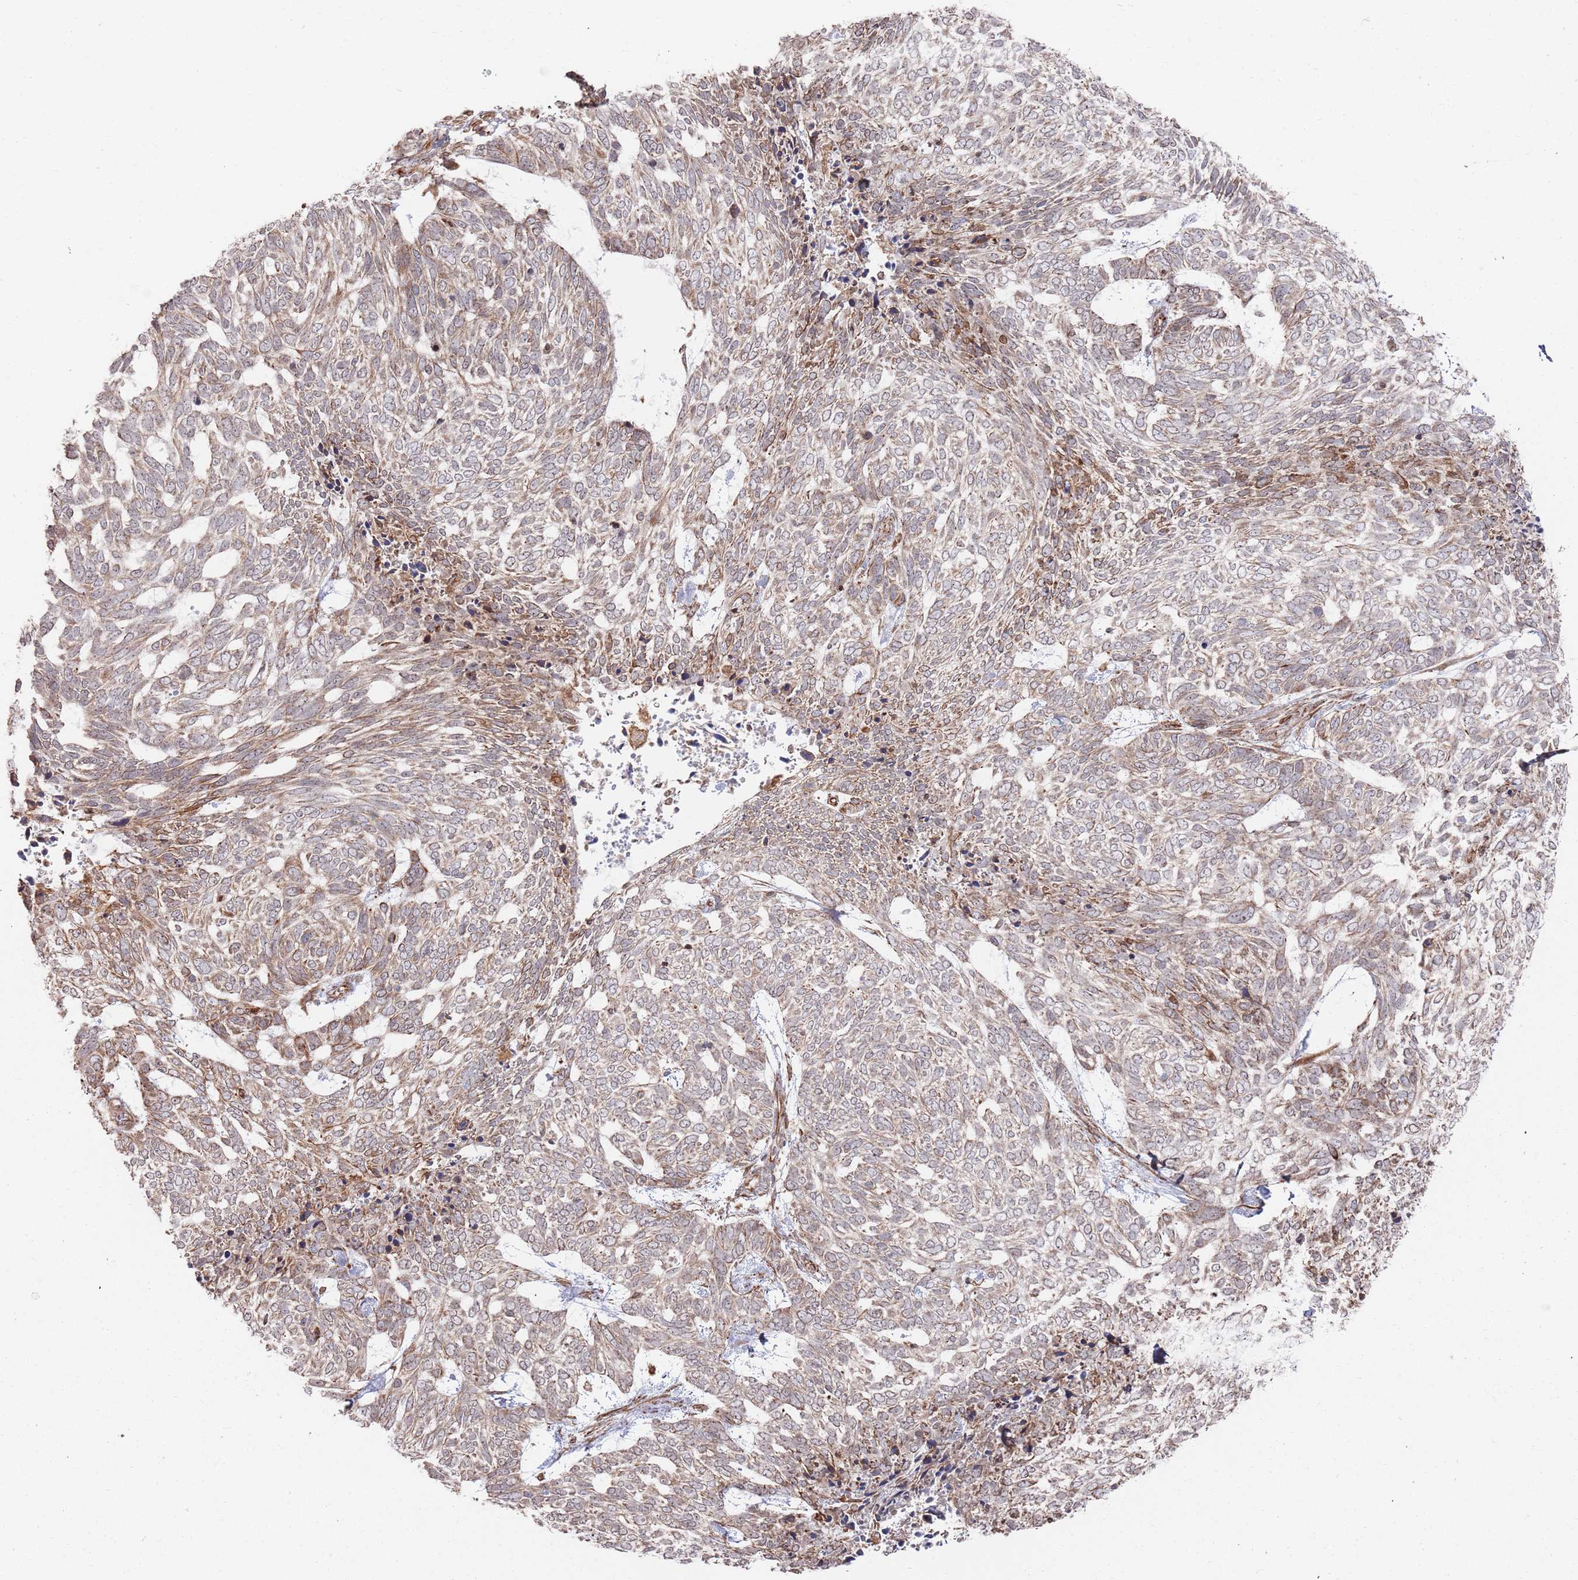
{"staining": {"intensity": "weak", "quantity": "25%-75%", "location": "cytoplasmic/membranous"}, "tissue": "skin cancer", "cell_type": "Tumor cells", "image_type": "cancer", "snomed": [{"axis": "morphology", "description": "Basal cell carcinoma"}, {"axis": "topography", "description": "Skin"}], "caption": "This image displays immunohistochemistry staining of human skin basal cell carcinoma, with low weak cytoplasmic/membranous staining in approximately 25%-75% of tumor cells.", "gene": "PHF21A", "patient": {"sex": "female", "age": 65}}